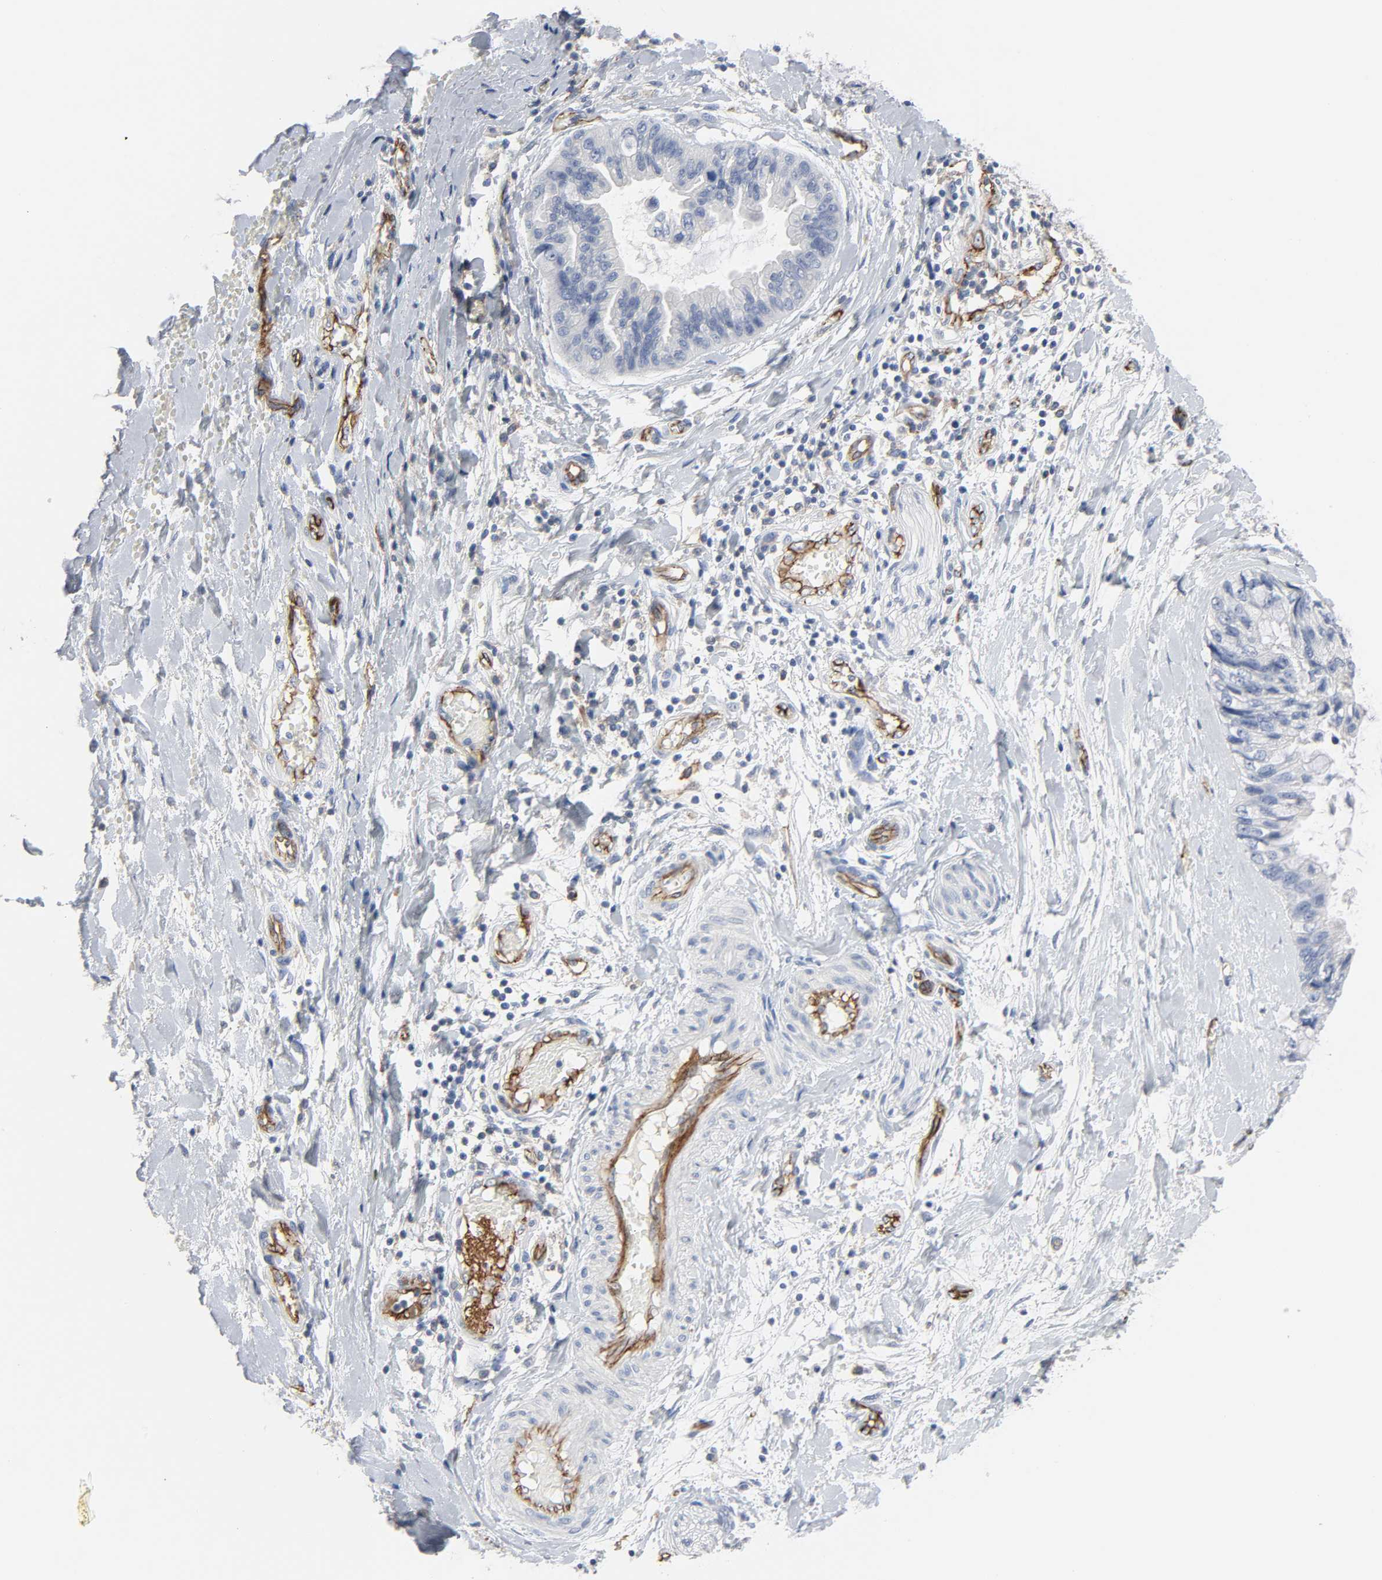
{"staining": {"intensity": "negative", "quantity": "none", "location": "none"}, "tissue": "ovarian cancer", "cell_type": "Tumor cells", "image_type": "cancer", "snomed": [{"axis": "morphology", "description": "Cystadenocarcinoma, mucinous, NOS"}, {"axis": "topography", "description": "Ovary"}], "caption": "High magnification brightfield microscopy of ovarian cancer stained with DAB (brown) and counterstained with hematoxylin (blue): tumor cells show no significant expression. Nuclei are stained in blue.", "gene": "PECAM1", "patient": {"sex": "female", "age": 39}}